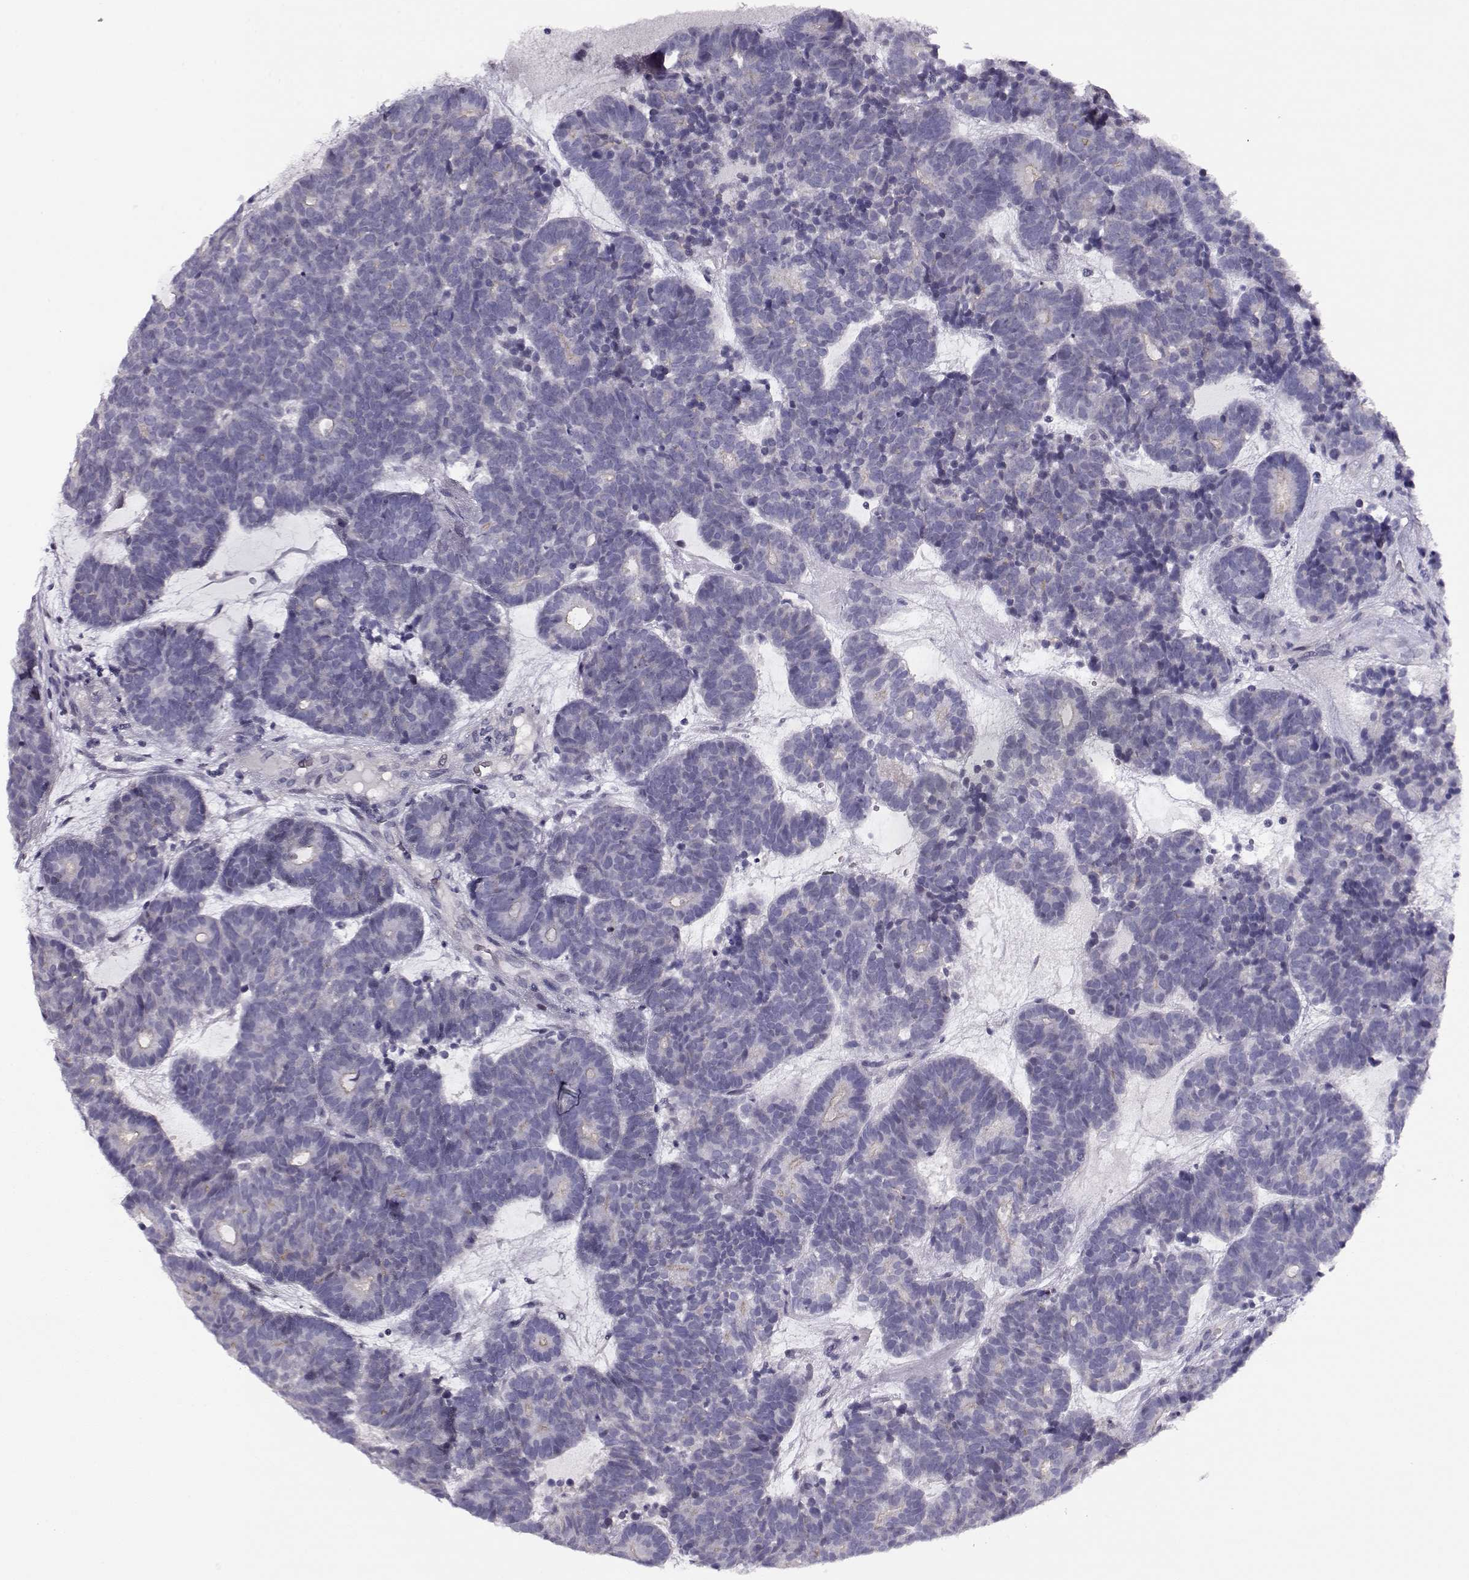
{"staining": {"intensity": "negative", "quantity": "none", "location": "none"}, "tissue": "head and neck cancer", "cell_type": "Tumor cells", "image_type": "cancer", "snomed": [{"axis": "morphology", "description": "Adenocarcinoma, NOS"}, {"axis": "topography", "description": "Head-Neck"}], "caption": "Tumor cells are negative for brown protein staining in adenocarcinoma (head and neck). (Brightfield microscopy of DAB immunohistochemistry (IHC) at high magnification).", "gene": "CRX", "patient": {"sex": "female", "age": 81}}